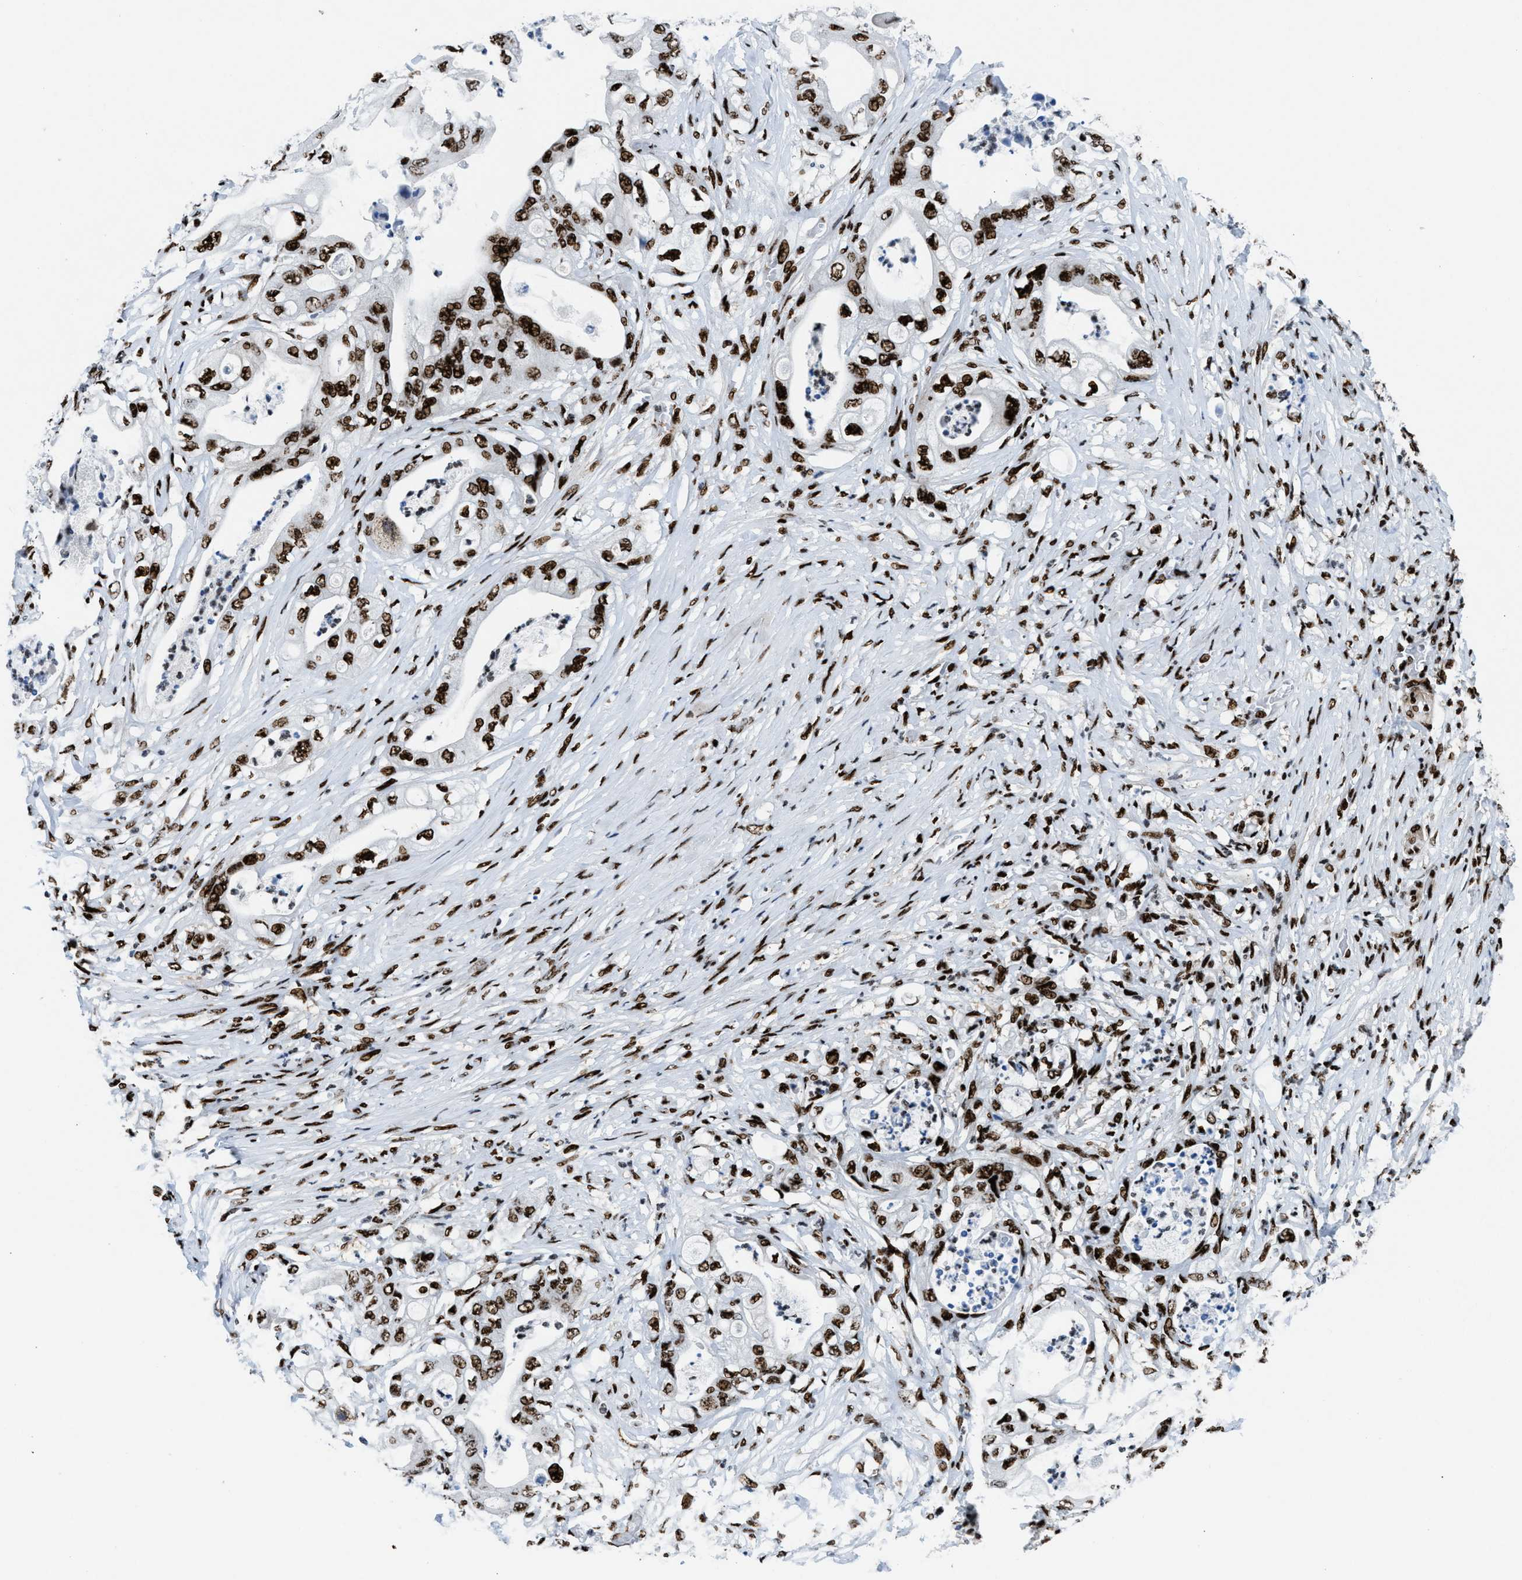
{"staining": {"intensity": "strong", "quantity": ">75%", "location": "nuclear"}, "tissue": "stomach cancer", "cell_type": "Tumor cells", "image_type": "cancer", "snomed": [{"axis": "morphology", "description": "Adenocarcinoma, NOS"}, {"axis": "topography", "description": "Stomach"}], "caption": "An IHC micrograph of tumor tissue is shown. Protein staining in brown labels strong nuclear positivity in stomach adenocarcinoma within tumor cells.", "gene": "NONO", "patient": {"sex": "female", "age": 73}}